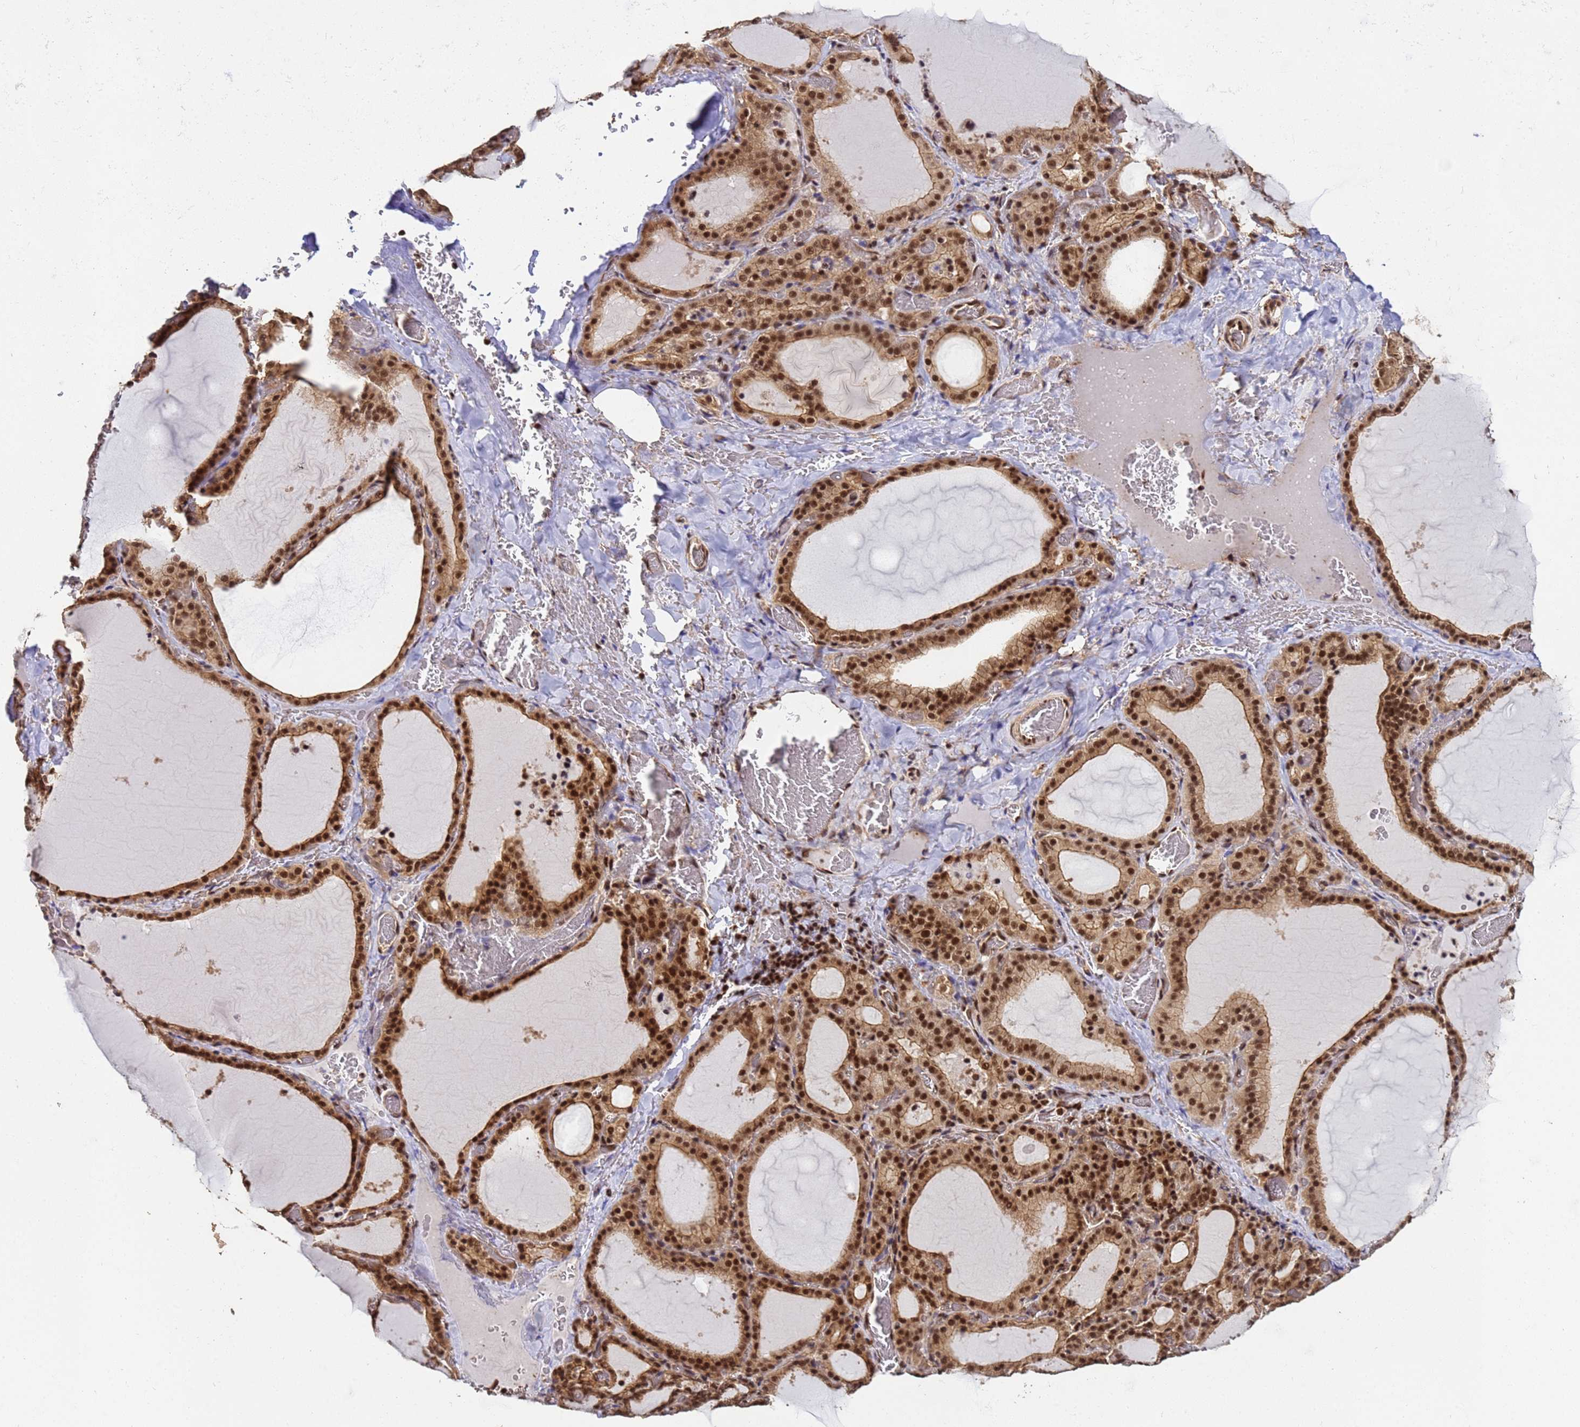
{"staining": {"intensity": "strong", "quantity": ">75%", "location": "cytoplasmic/membranous,nuclear"}, "tissue": "thyroid gland", "cell_type": "Glandular cells", "image_type": "normal", "snomed": [{"axis": "morphology", "description": "Normal tissue, NOS"}, {"axis": "topography", "description": "Thyroid gland"}], "caption": "Protein expression analysis of benign human thyroid gland reveals strong cytoplasmic/membranous,nuclear staining in approximately >75% of glandular cells.", "gene": "SYF2", "patient": {"sex": "female", "age": 39}}